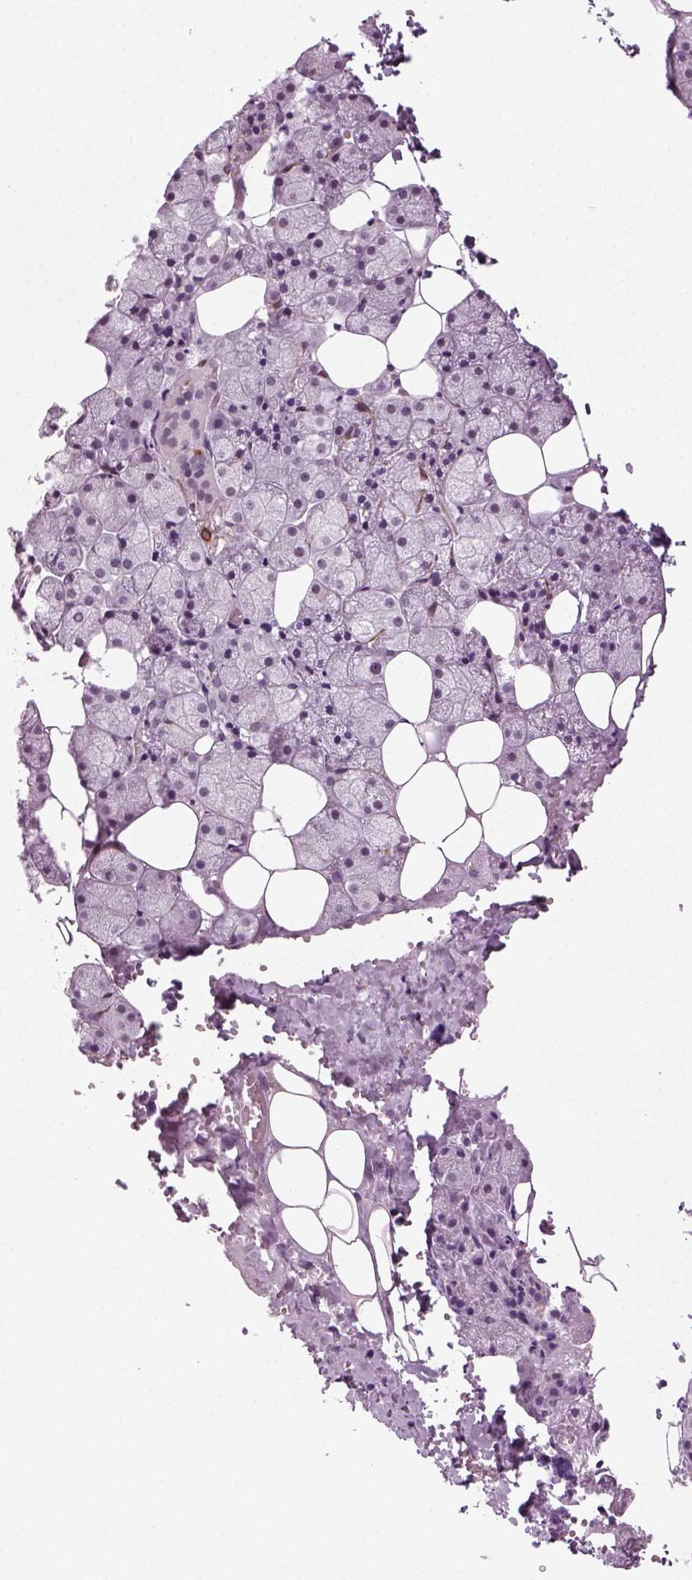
{"staining": {"intensity": "moderate", "quantity": "<25%", "location": "cytoplasmic/membranous"}, "tissue": "salivary gland", "cell_type": "Glandular cells", "image_type": "normal", "snomed": [{"axis": "morphology", "description": "Normal tissue, NOS"}, {"axis": "topography", "description": "Salivary gland"}], "caption": "IHC photomicrograph of unremarkable salivary gland stained for a protein (brown), which exhibits low levels of moderate cytoplasmic/membranous positivity in about <25% of glandular cells.", "gene": "KRT75", "patient": {"sex": "male", "age": 38}}